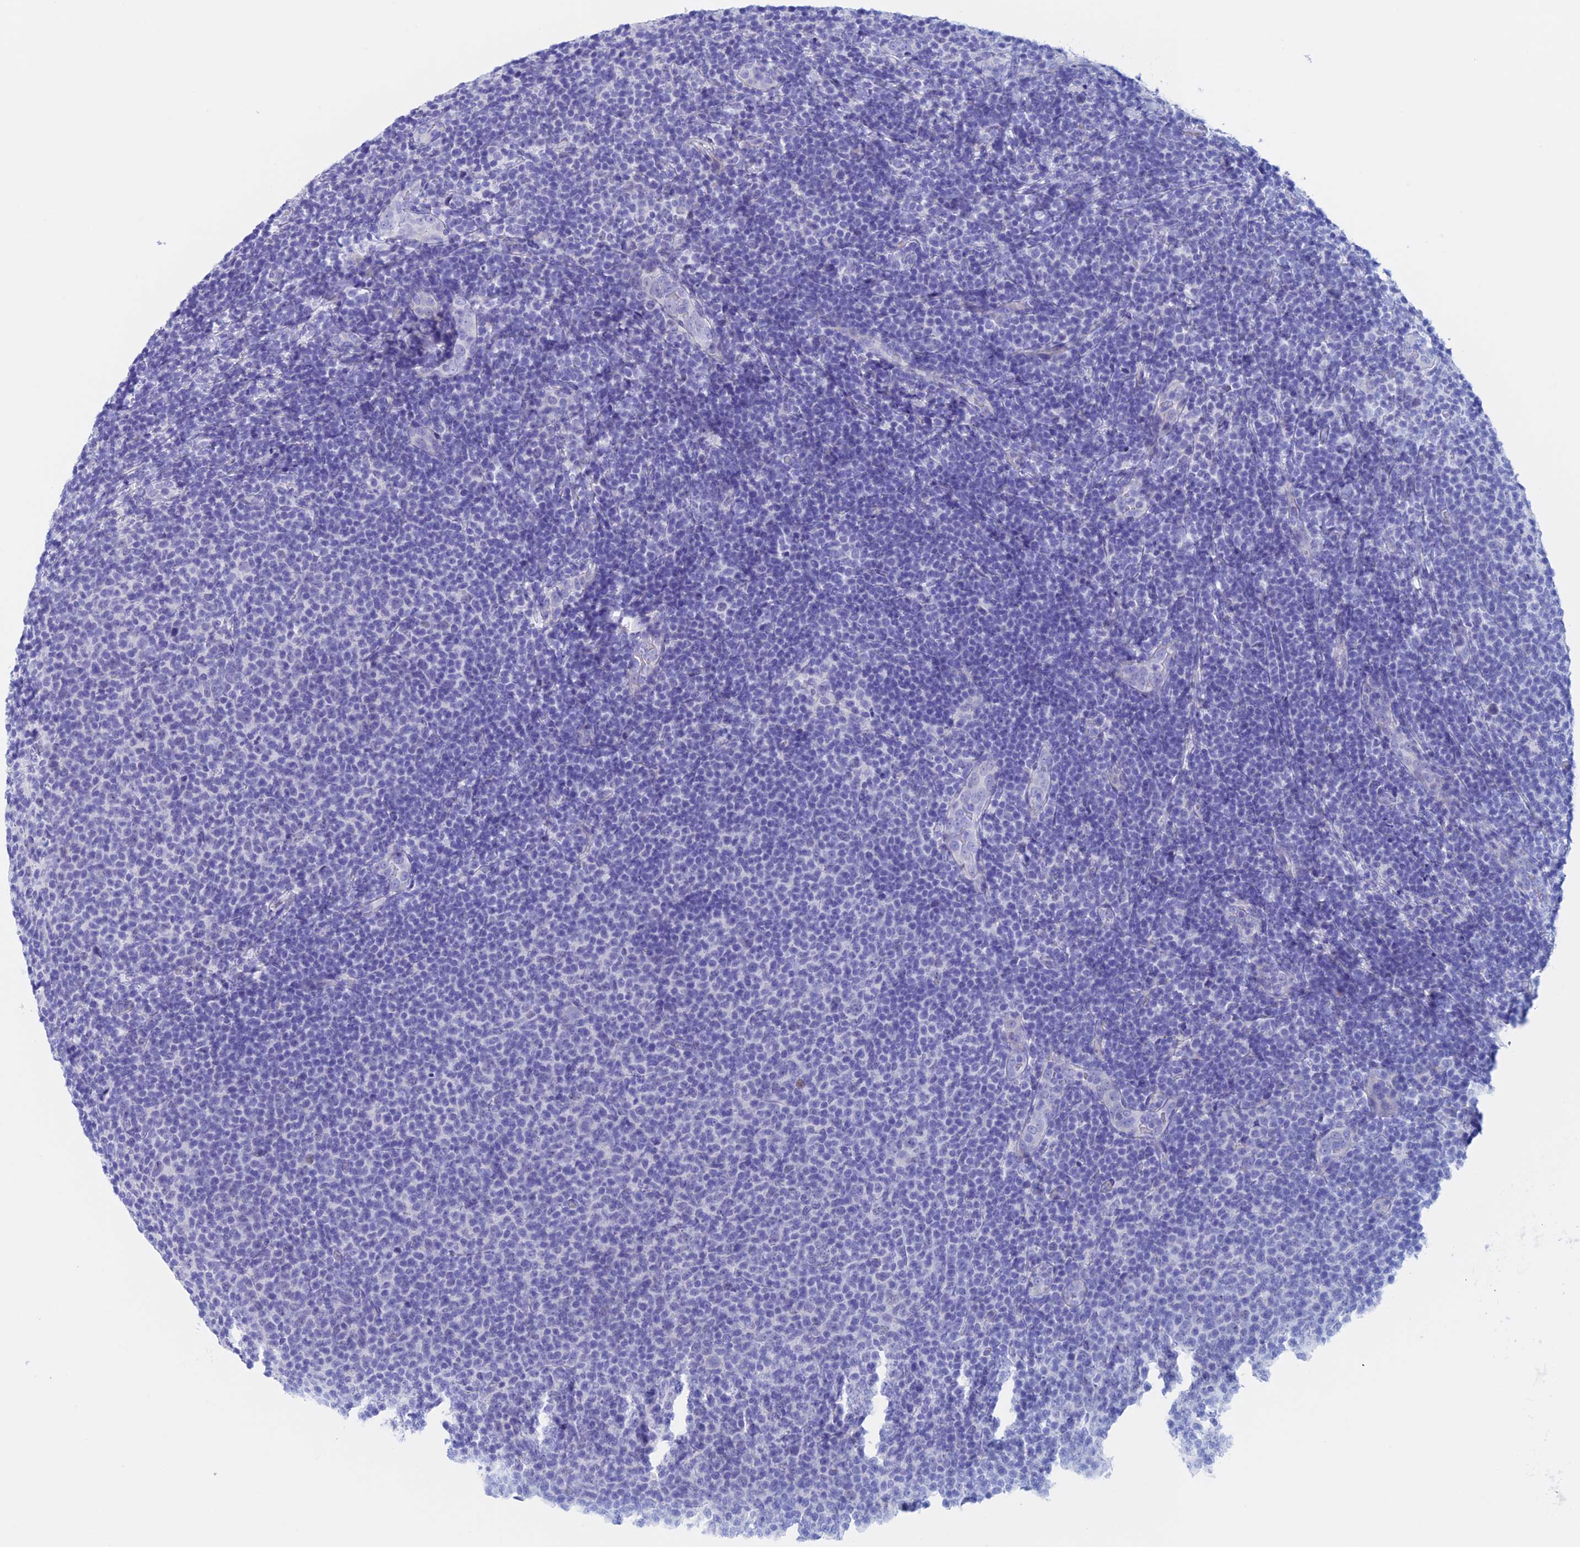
{"staining": {"intensity": "negative", "quantity": "none", "location": "none"}, "tissue": "lymphoma", "cell_type": "Tumor cells", "image_type": "cancer", "snomed": [{"axis": "morphology", "description": "Malignant lymphoma, non-Hodgkin's type, Low grade"}, {"axis": "topography", "description": "Lymph node"}], "caption": "A photomicrograph of malignant lymphoma, non-Hodgkin's type (low-grade) stained for a protein displays no brown staining in tumor cells.", "gene": "PSMC3IP", "patient": {"sex": "male", "age": 66}}